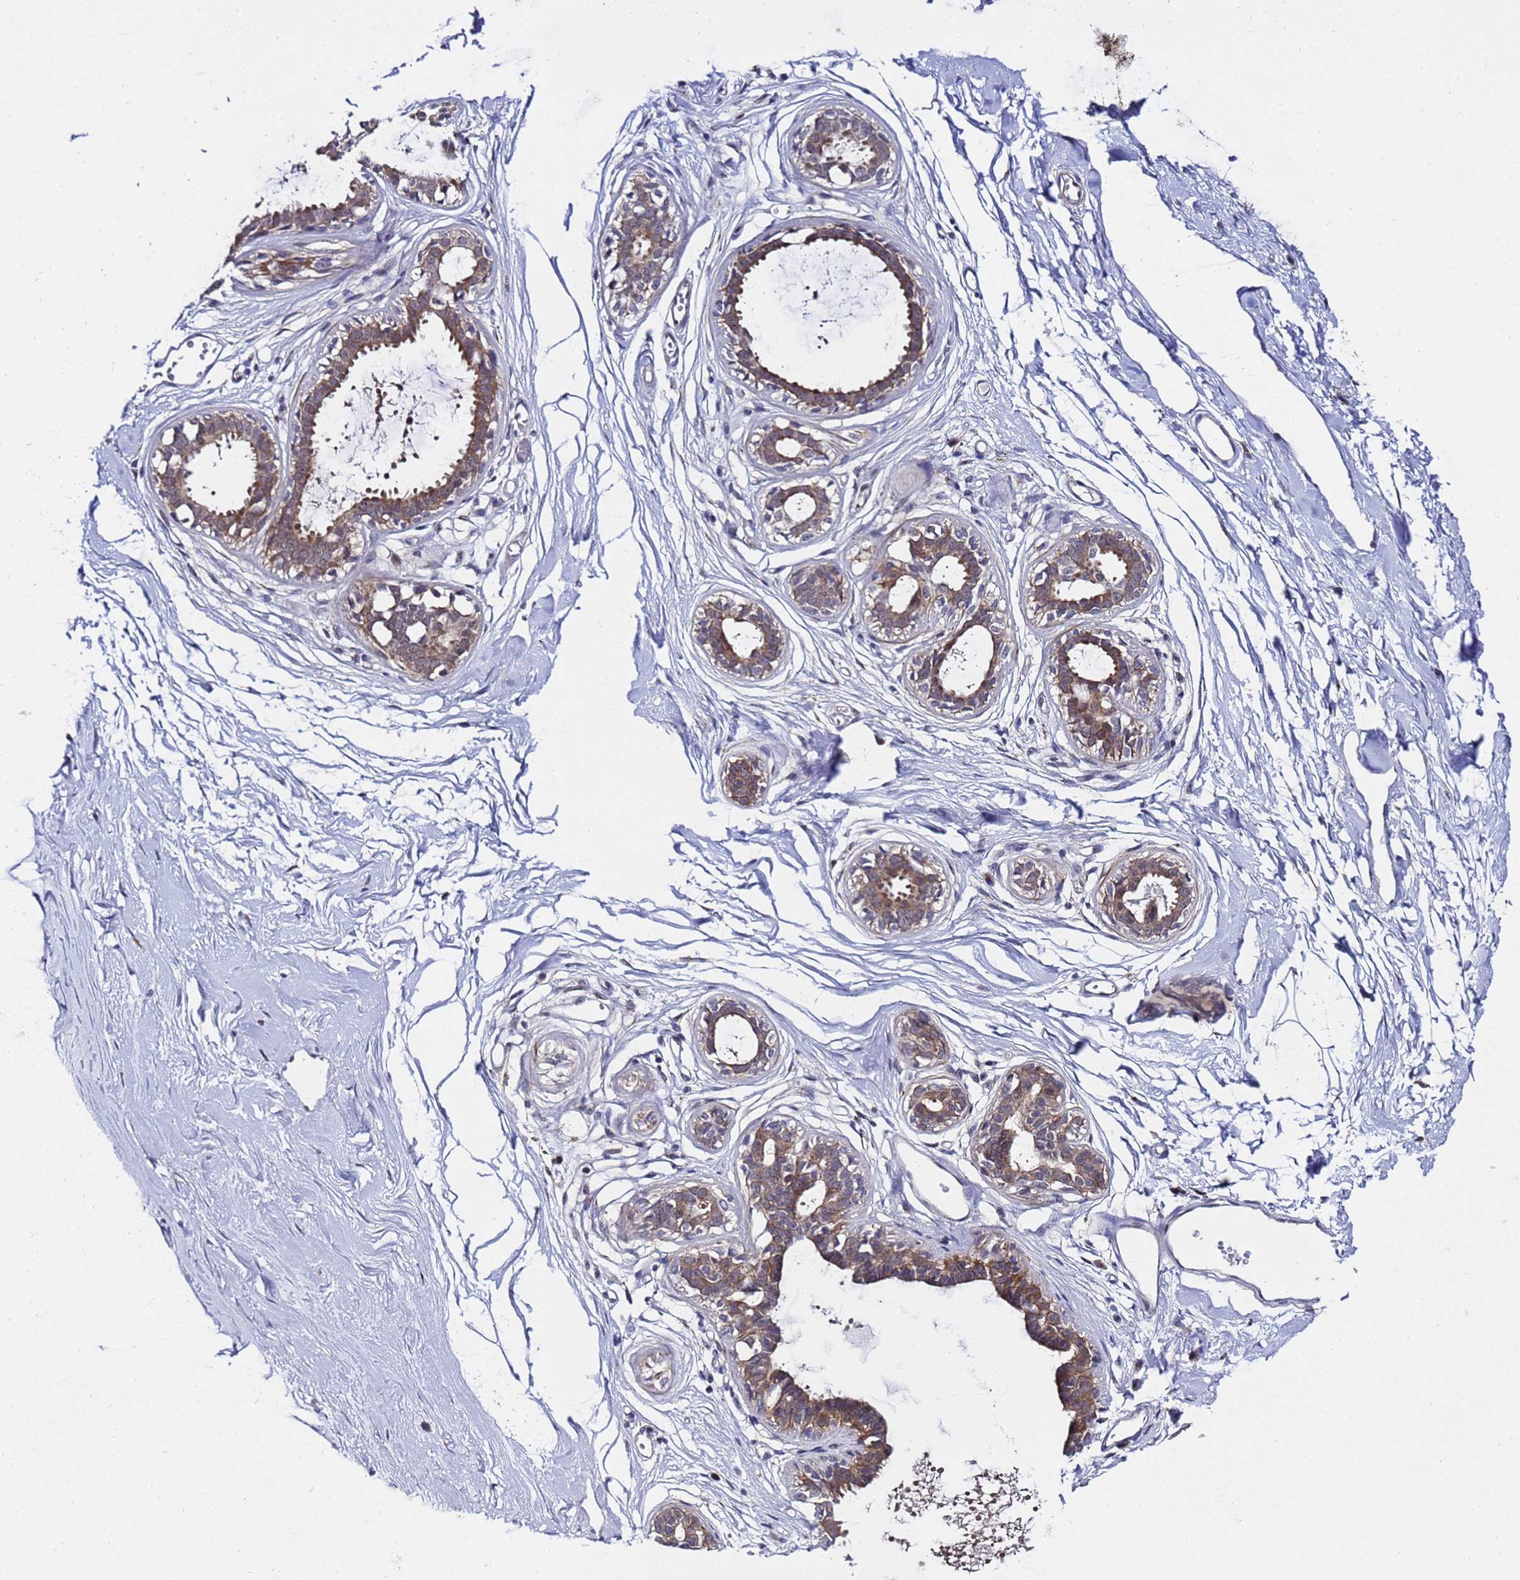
{"staining": {"intensity": "moderate", "quantity": ">75%", "location": "cytoplasmic/membranous"}, "tissue": "breast", "cell_type": "Glandular cells", "image_type": "normal", "snomed": [{"axis": "morphology", "description": "Normal tissue, NOS"}, {"axis": "topography", "description": "Breast"}], "caption": "A brown stain highlights moderate cytoplasmic/membranous staining of a protein in glandular cells of benign human breast. (IHC, brightfield microscopy, high magnification).", "gene": "ANAPC13", "patient": {"sex": "female", "age": 45}}